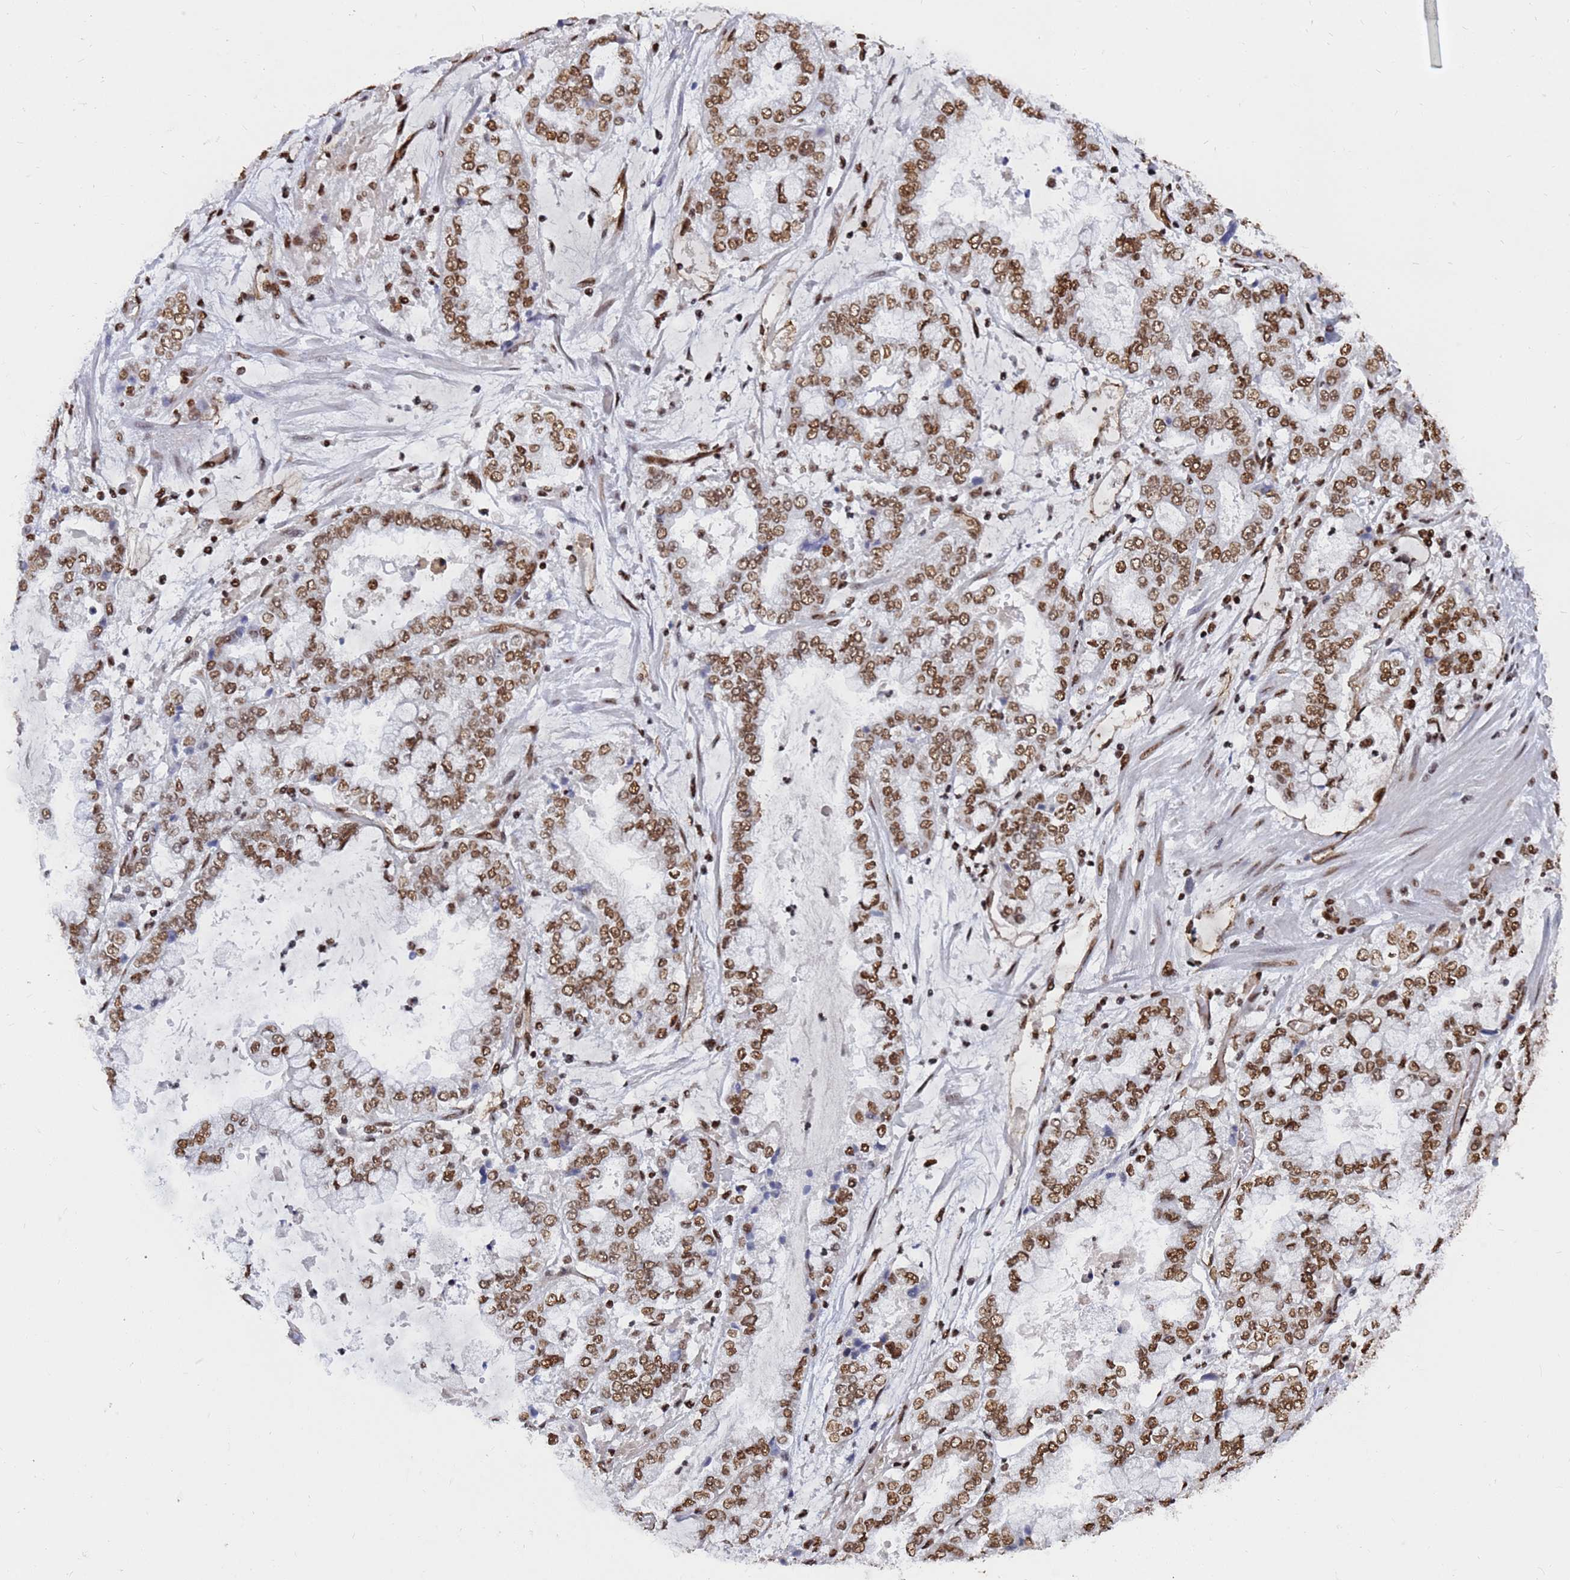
{"staining": {"intensity": "moderate", "quantity": ">75%", "location": "nuclear"}, "tissue": "stomach cancer", "cell_type": "Tumor cells", "image_type": "cancer", "snomed": [{"axis": "morphology", "description": "Adenocarcinoma, NOS"}, {"axis": "topography", "description": "Stomach"}], "caption": "Approximately >75% of tumor cells in adenocarcinoma (stomach) reveal moderate nuclear protein staining as visualized by brown immunohistochemical staining.", "gene": "RAVER2", "patient": {"sex": "male", "age": 76}}